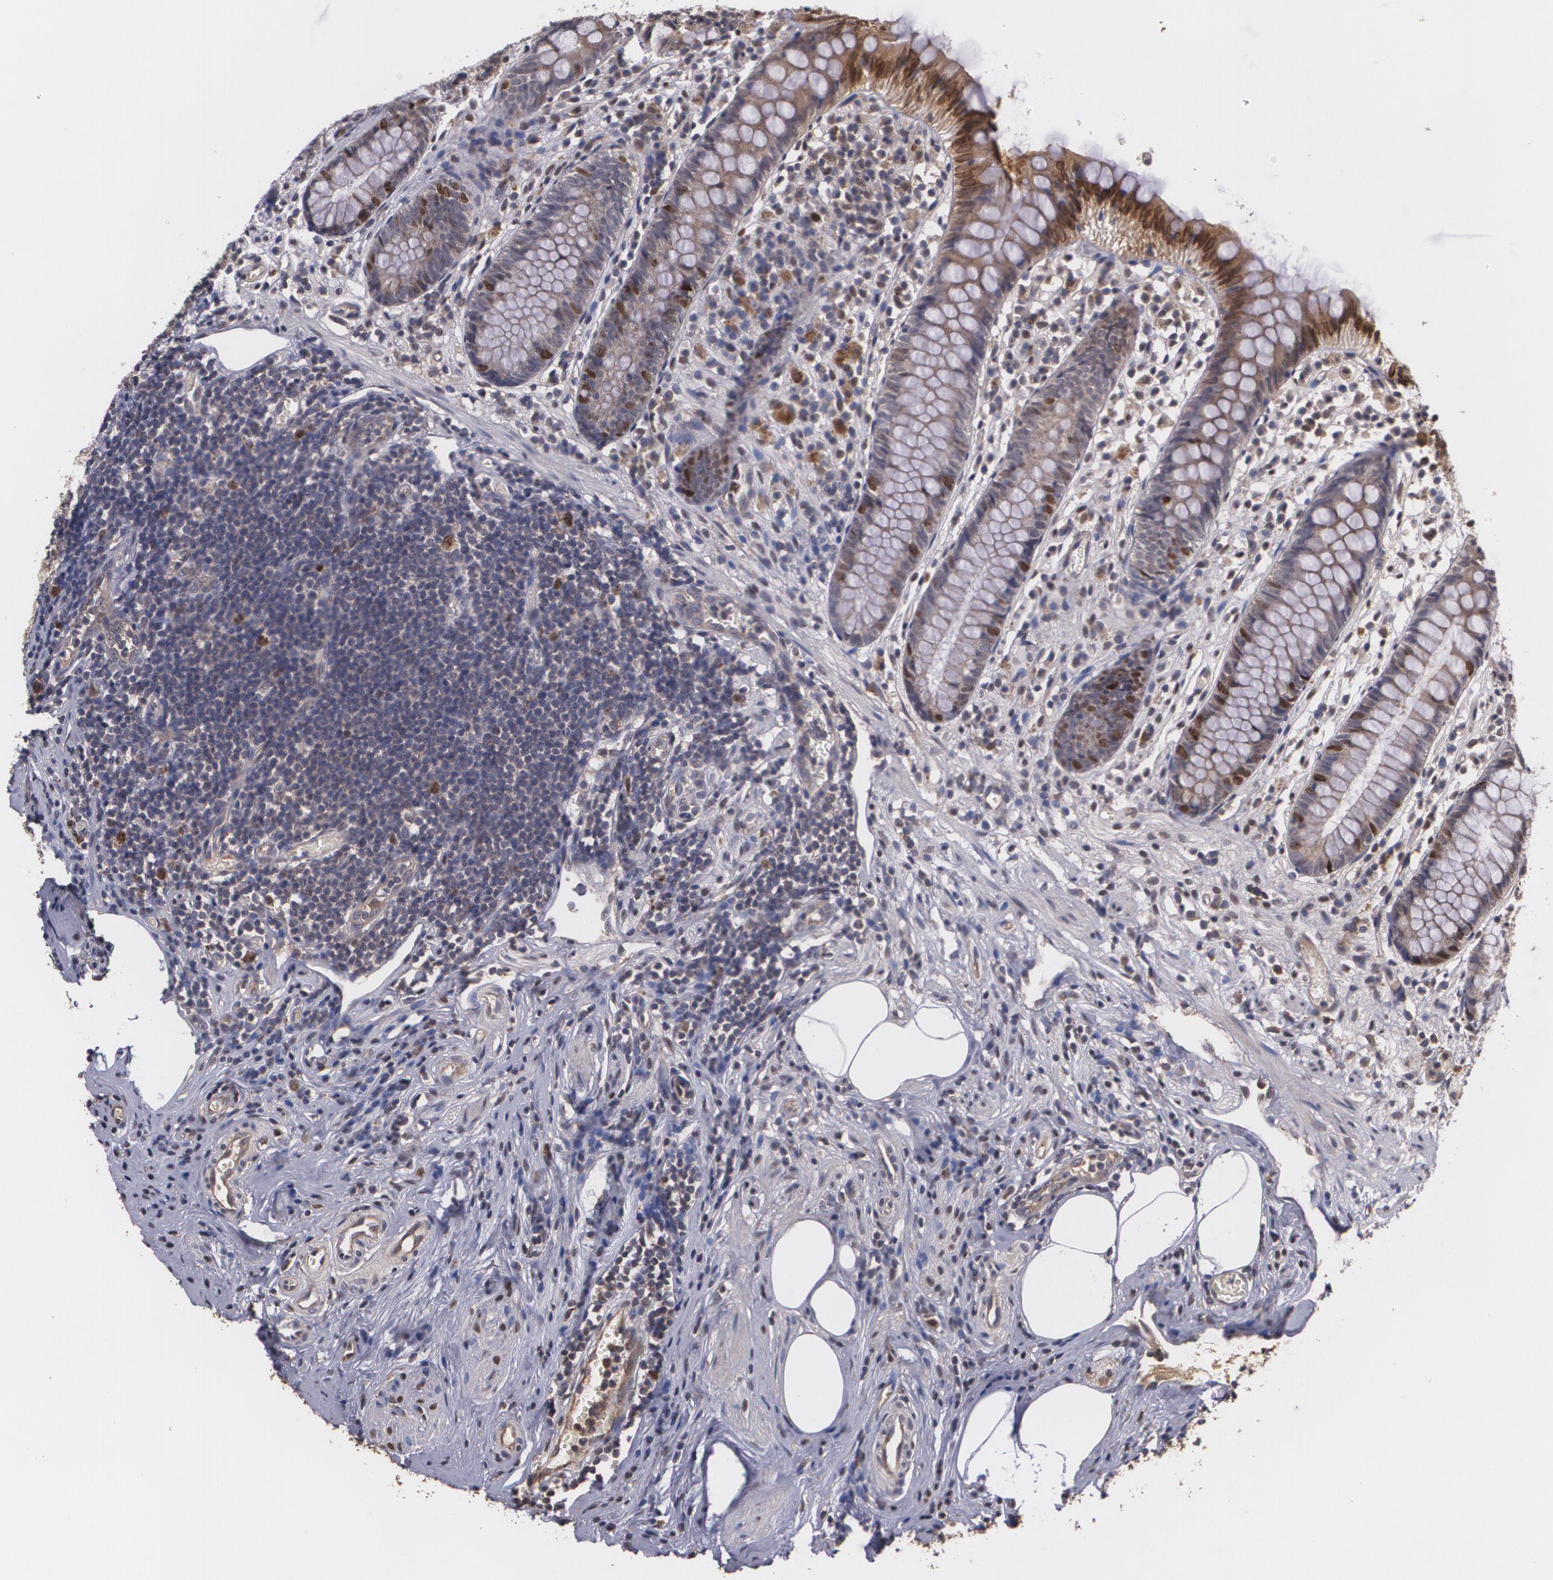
{"staining": {"intensity": "moderate", "quantity": "25%-75%", "location": "cytoplasmic/membranous,nuclear"}, "tissue": "appendix", "cell_type": "Glandular cells", "image_type": "normal", "snomed": [{"axis": "morphology", "description": "Normal tissue, NOS"}, {"axis": "topography", "description": "Appendix"}], "caption": "Protein expression analysis of benign human appendix reveals moderate cytoplasmic/membranous,nuclear staining in approximately 25%-75% of glandular cells.", "gene": "BRCA1", "patient": {"sex": "male", "age": 38}}